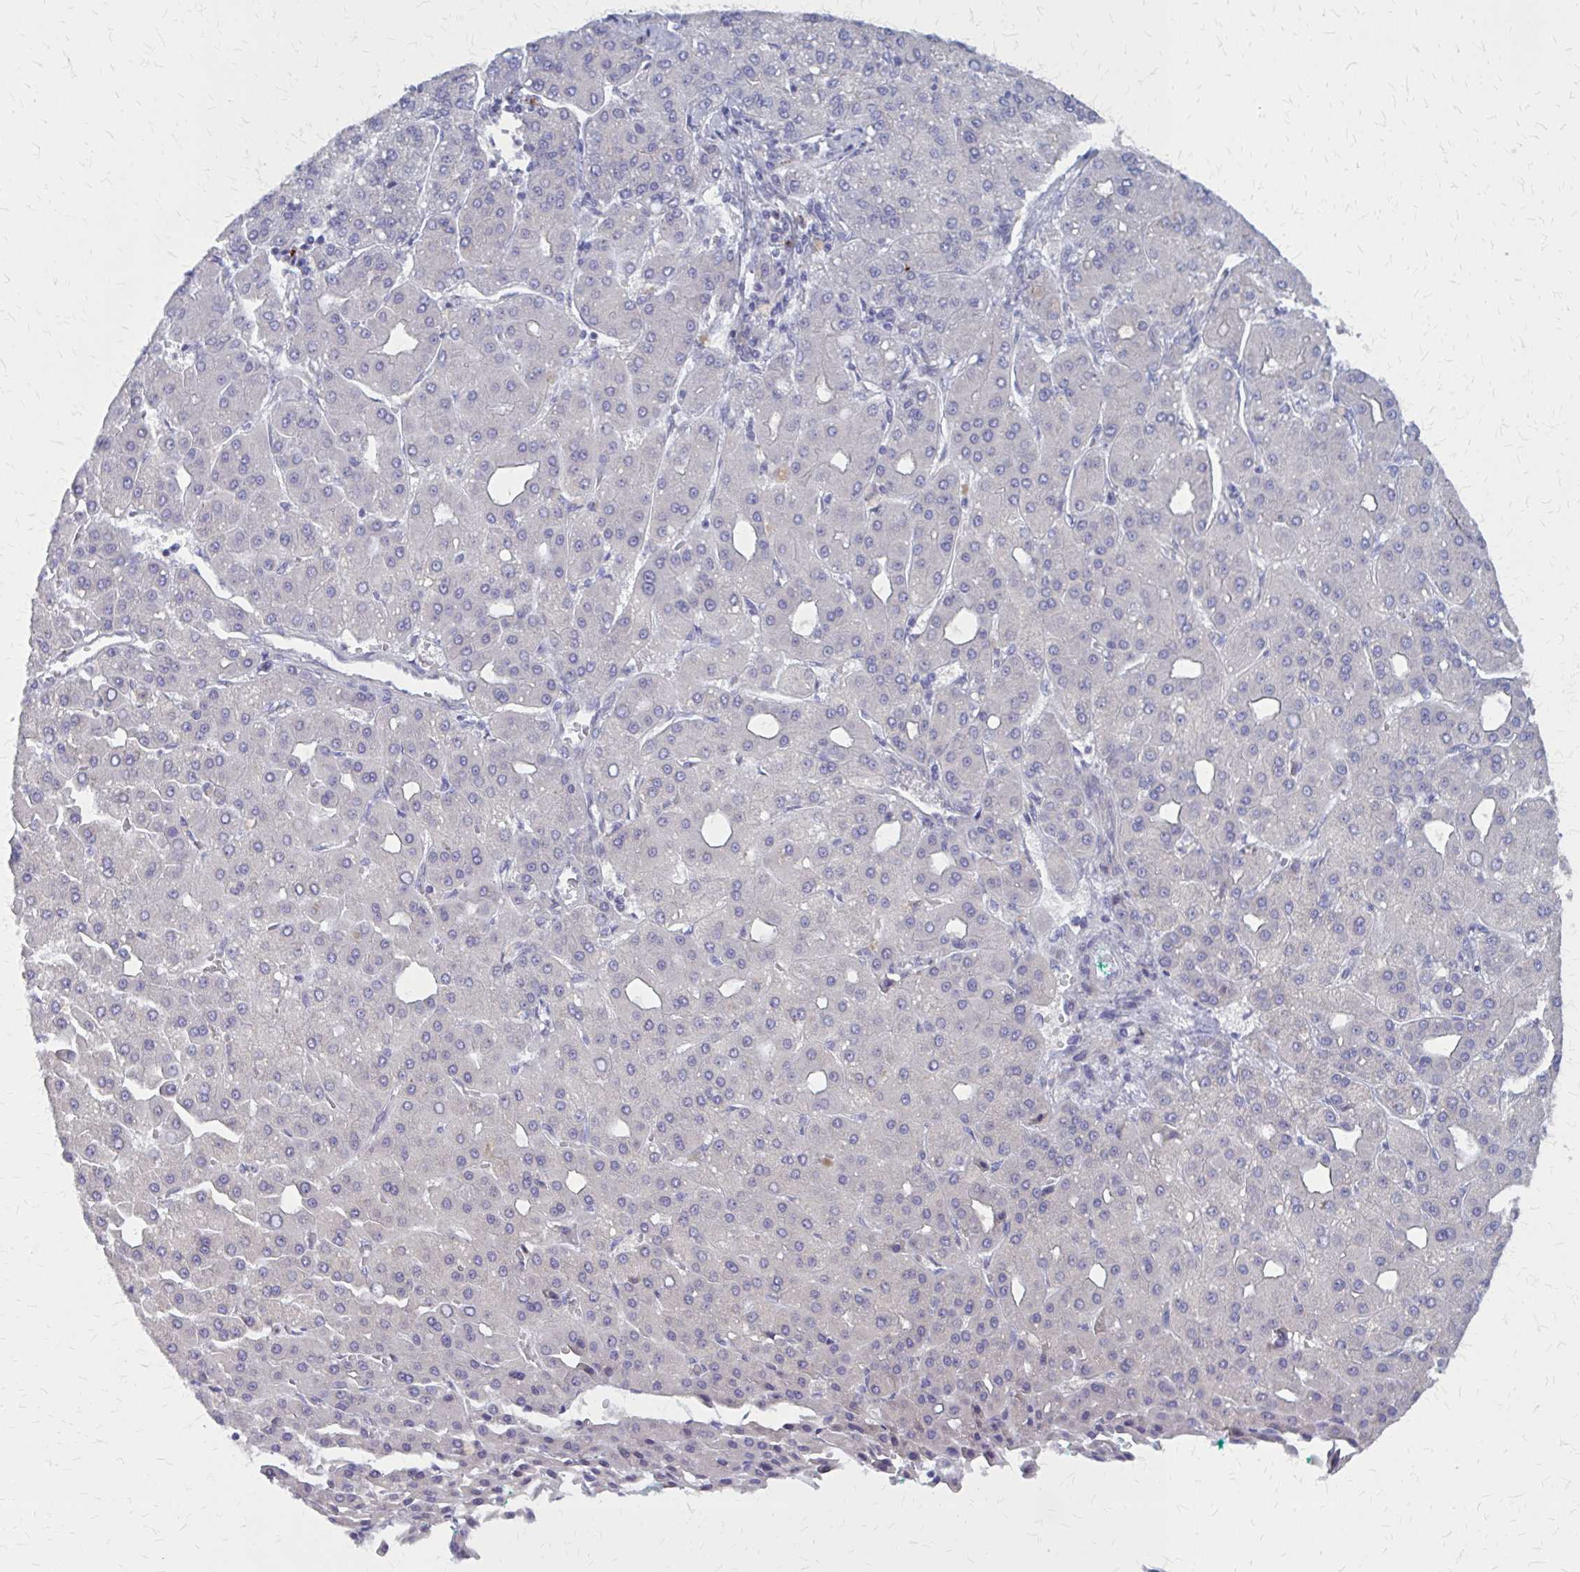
{"staining": {"intensity": "negative", "quantity": "none", "location": "none"}, "tissue": "liver cancer", "cell_type": "Tumor cells", "image_type": "cancer", "snomed": [{"axis": "morphology", "description": "Carcinoma, Hepatocellular, NOS"}, {"axis": "topography", "description": "Liver"}], "caption": "Protein analysis of liver cancer displays no significant positivity in tumor cells.", "gene": "GLYATL2", "patient": {"sex": "male", "age": 65}}